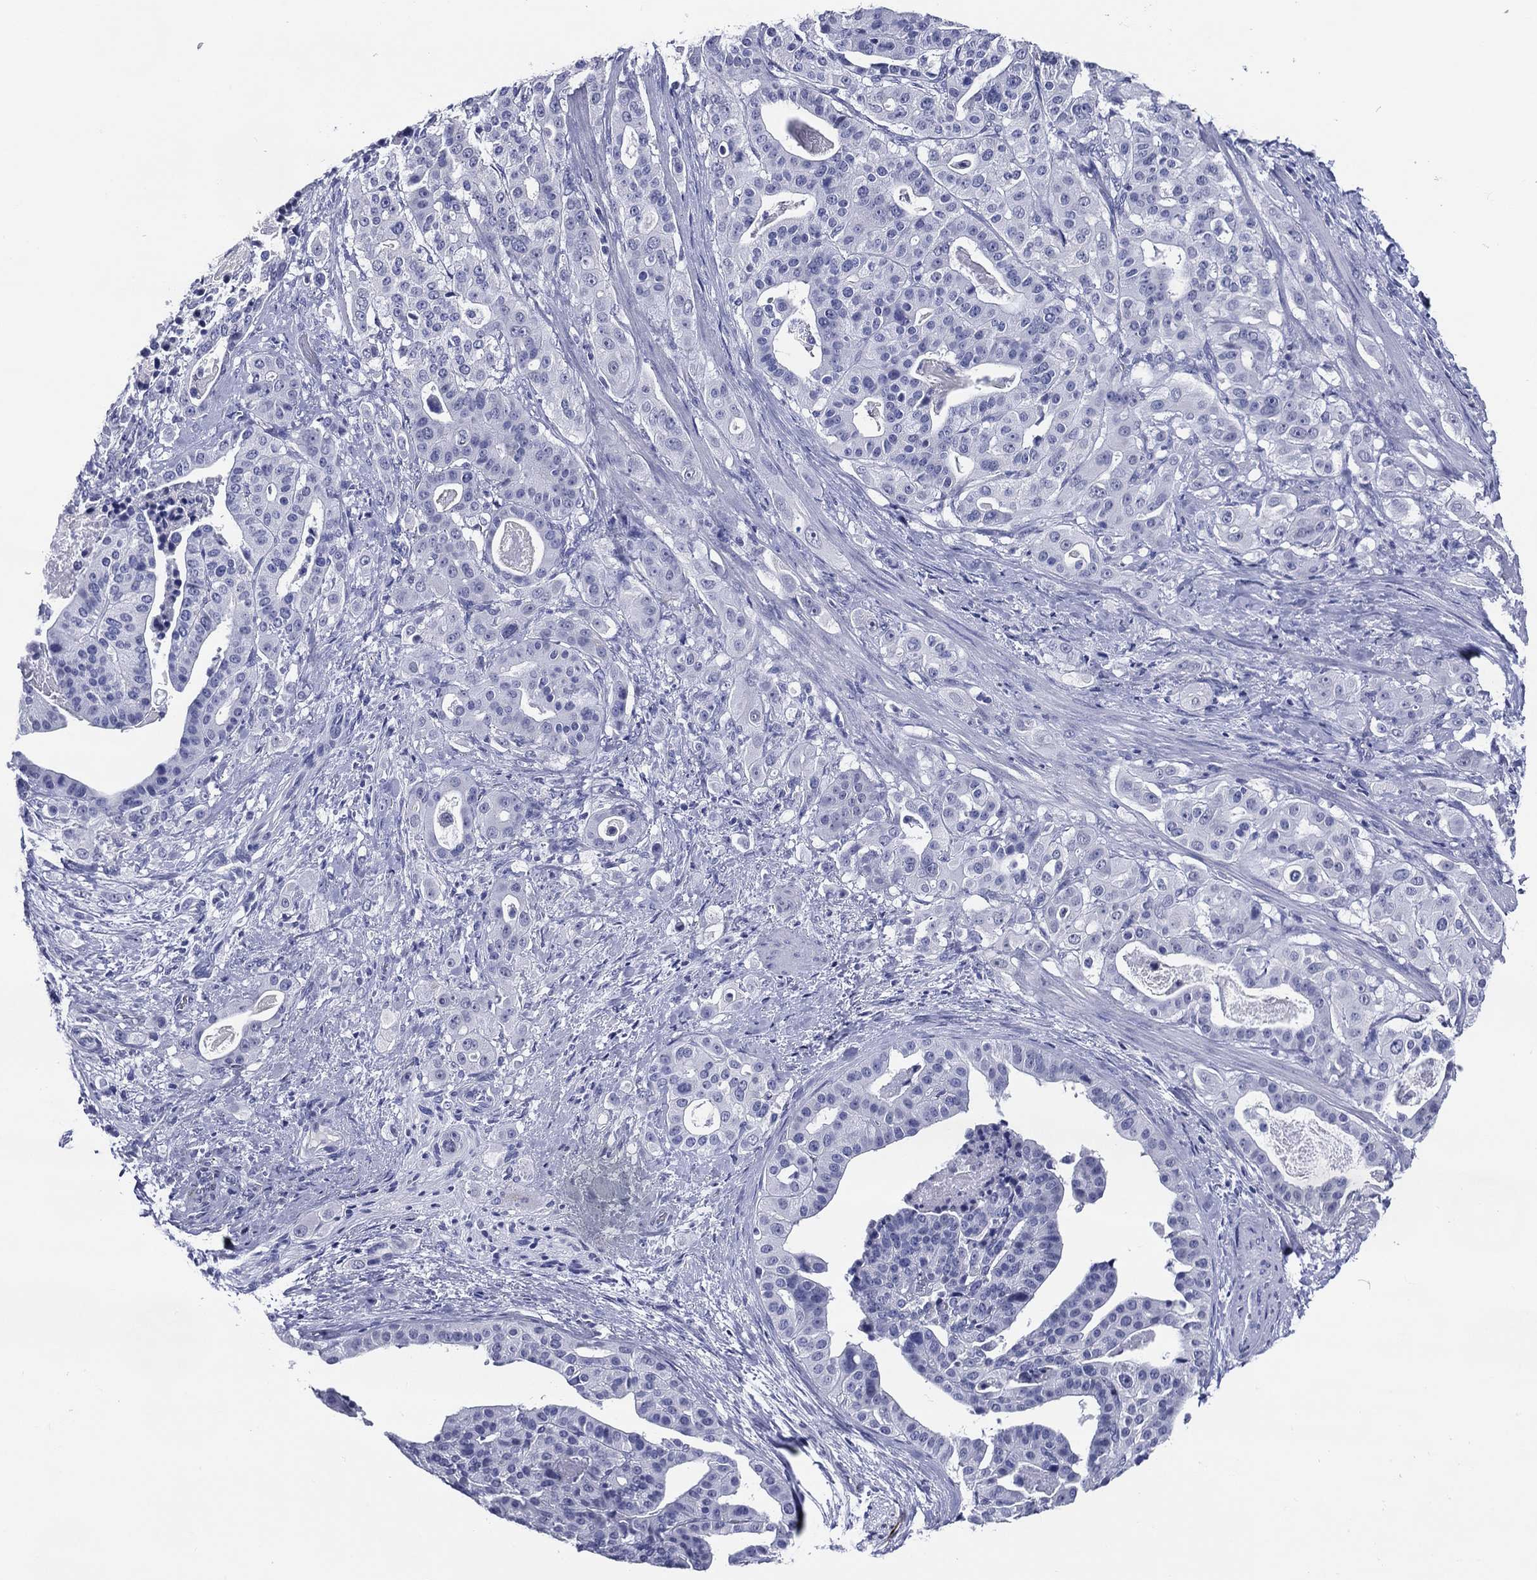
{"staining": {"intensity": "negative", "quantity": "none", "location": "none"}, "tissue": "stomach cancer", "cell_type": "Tumor cells", "image_type": "cancer", "snomed": [{"axis": "morphology", "description": "Adenocarcinoma, NOS"}, {"axis": "topography", "description": "Stomach"}], "caption": "Histopathology image shows no protein expression in tumor cells of stomach cancer tissue.", "gene": "ACE2", "patient": {"sex": "male", "age": 48}}